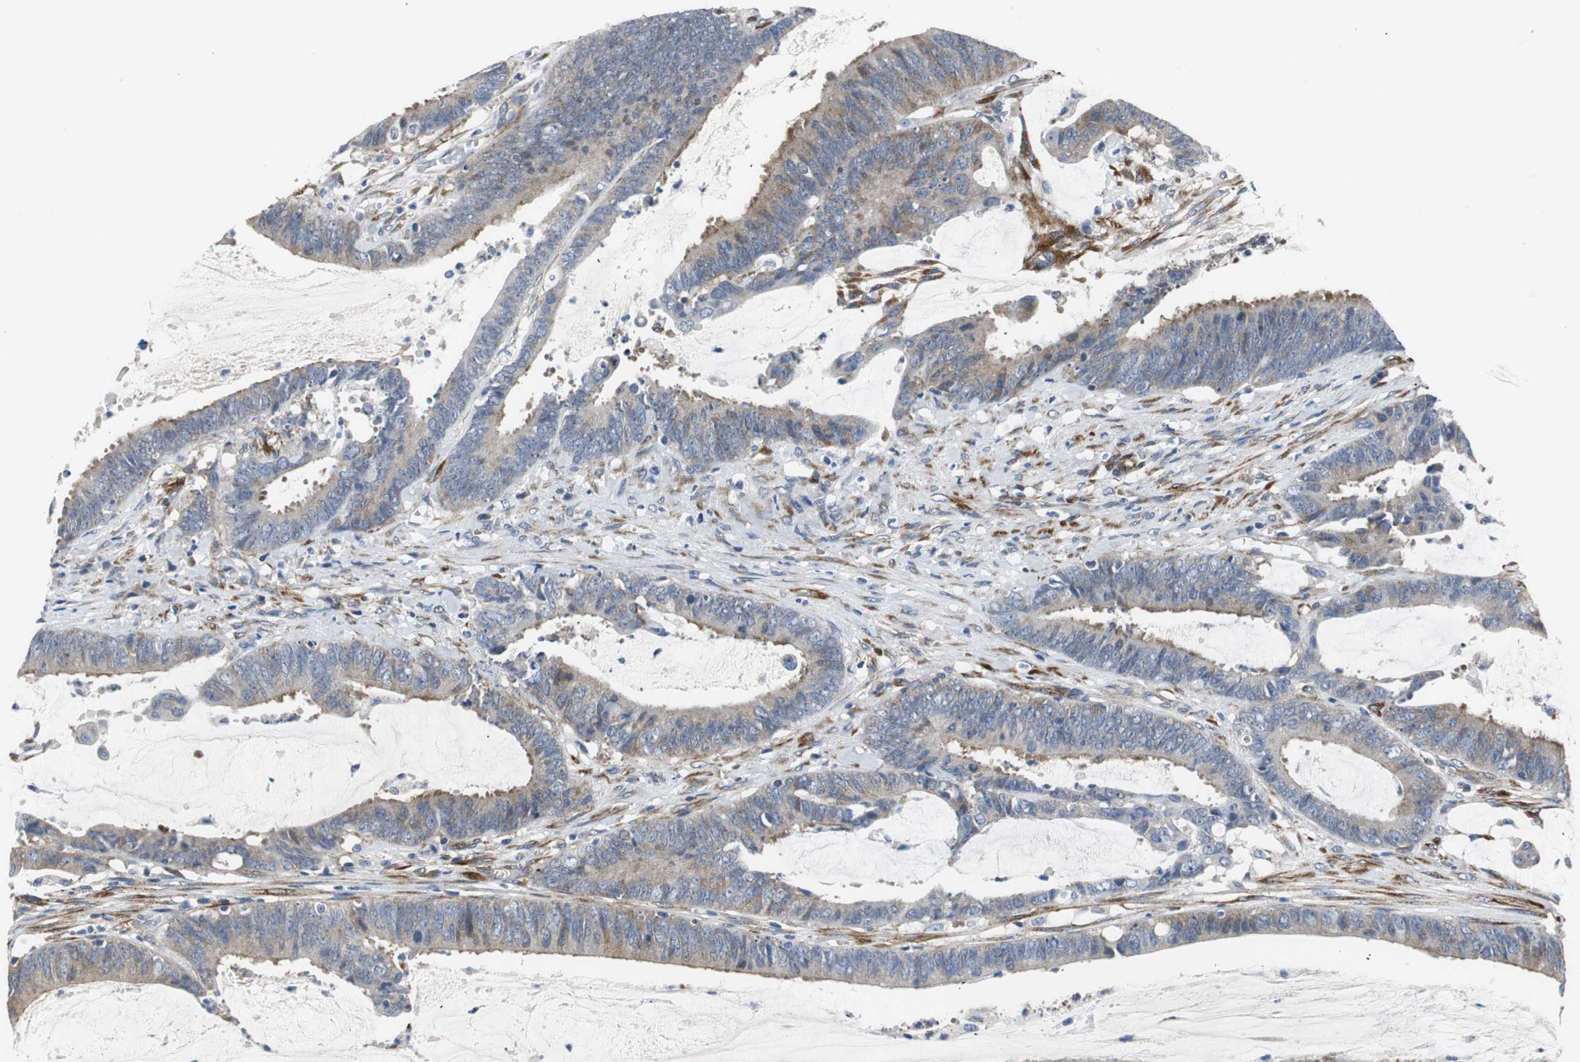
{"staining": {"intensity": "weak", "quantity": ">75%", "location": "cytoplasmic/membranous"}, "tissue": "colorectal cancer", "cell_type": "Tumor cells", "image_type": "cancer", "snomed": [{"axis": "morphology", "description": "Adenocarcinoma, NOS"}, {"axis": "topography", "description": "Rectum"}], "caption": "Human adenocarcinoma (colorectal) stained for a protein (brown) reveals weak cytoplasmic/membranous positive expression in approximately >75% of tumor cells.", "gene": "ISCU", "patient": {"sex": "female", "age": 66}}